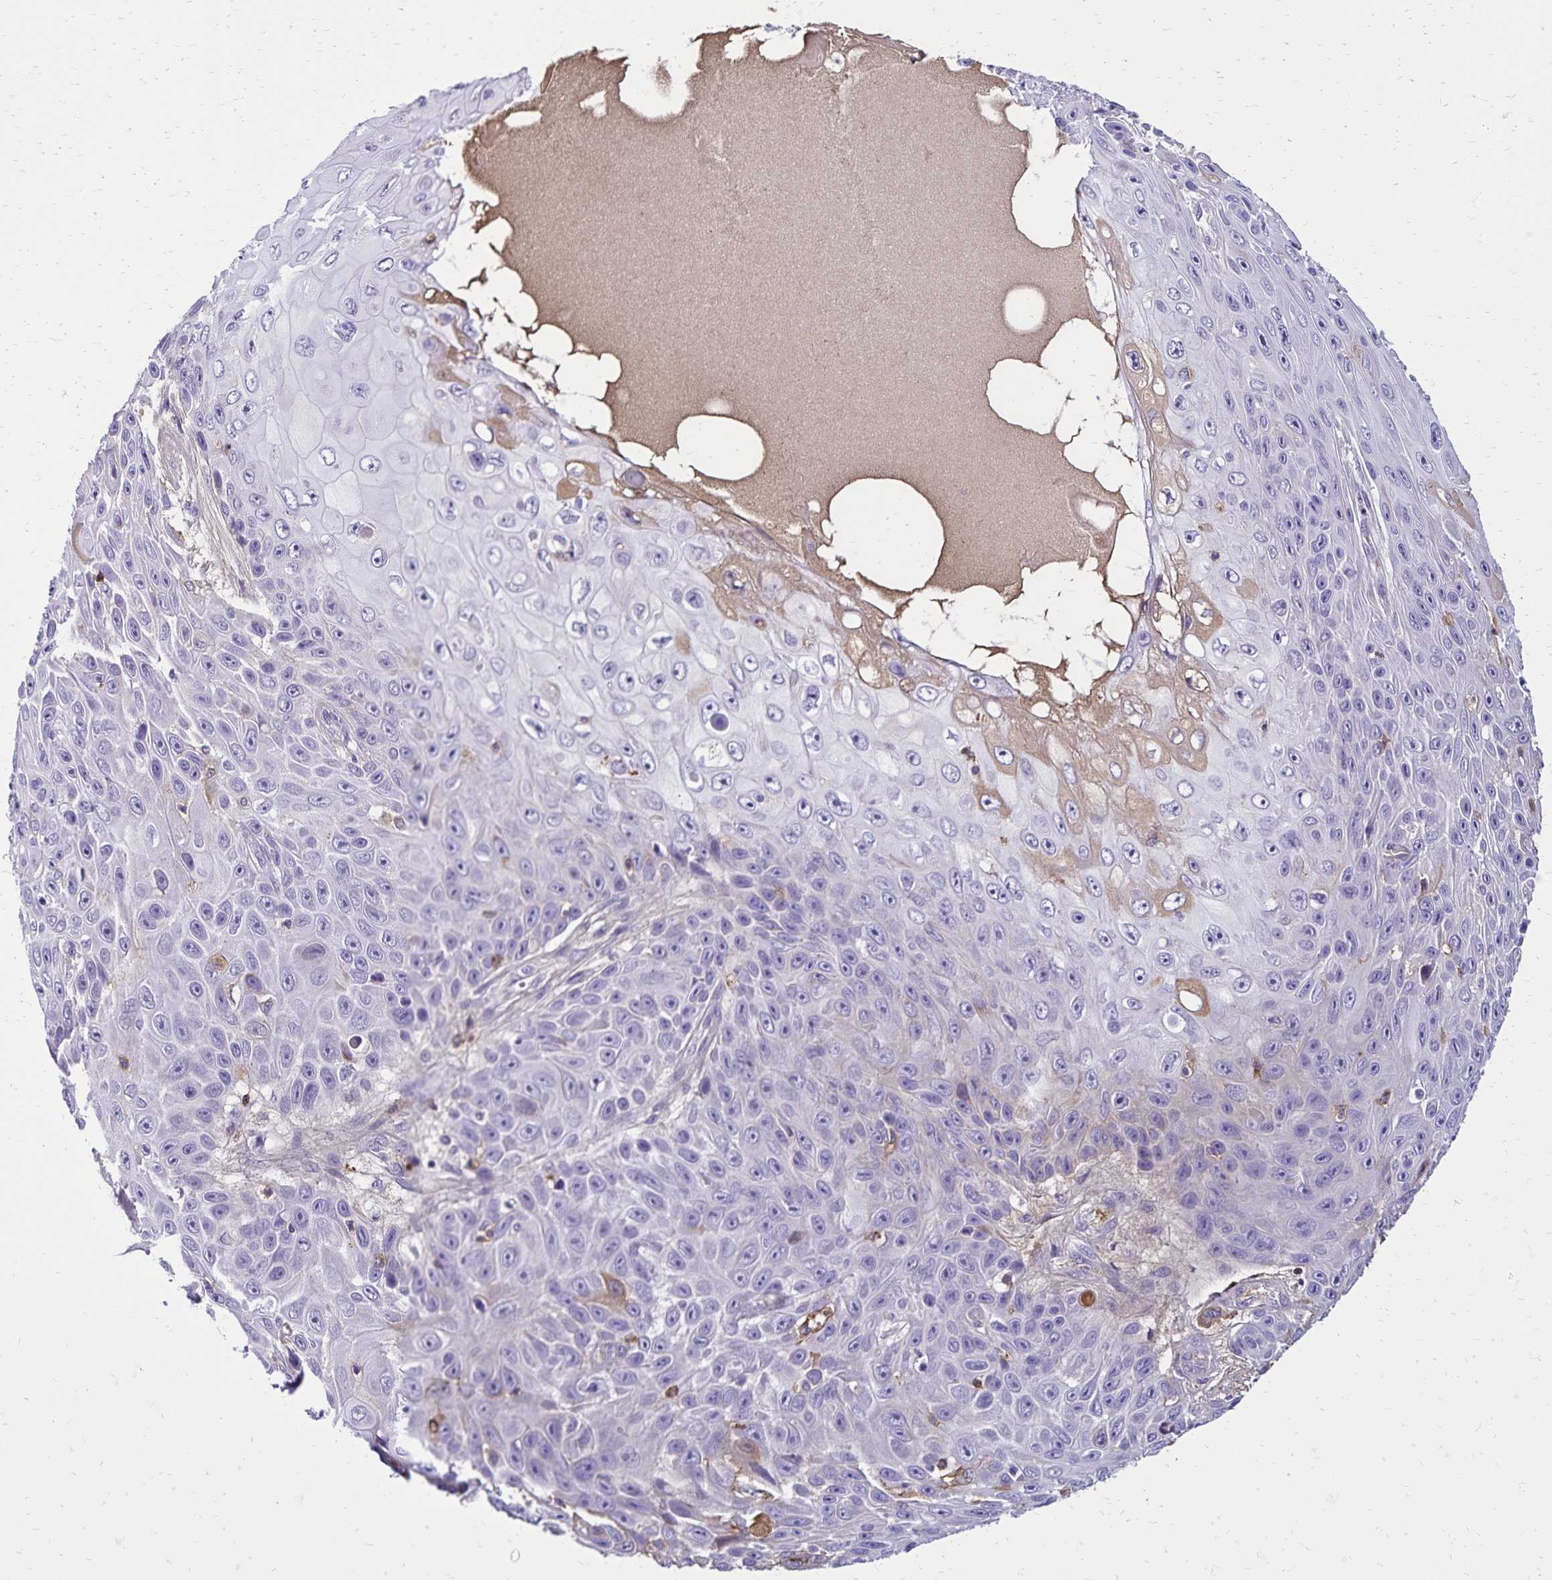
{"staining": {"intensity": "negative", "quantity": "none", "location": "none"}, "tissue": "skin cancer", "cell_type": "Tumor cells", "image_type": "cancer", "snomed": [{"axis": "morphology", "description": "Squamous cell carcinoma, NOS"}, {"axis": "topography", "description": "Skin"}], "caption": "Micrograph shows no significant protein expression in tumor cells of squamous cell carcinoma (skin). (Stains: DAB IHC with hematoxylin counter stain, Microscopy: brightfield microscopy at high magnification).", "gene": "CD27", "patient": {"sex": "male", "age": 82}}